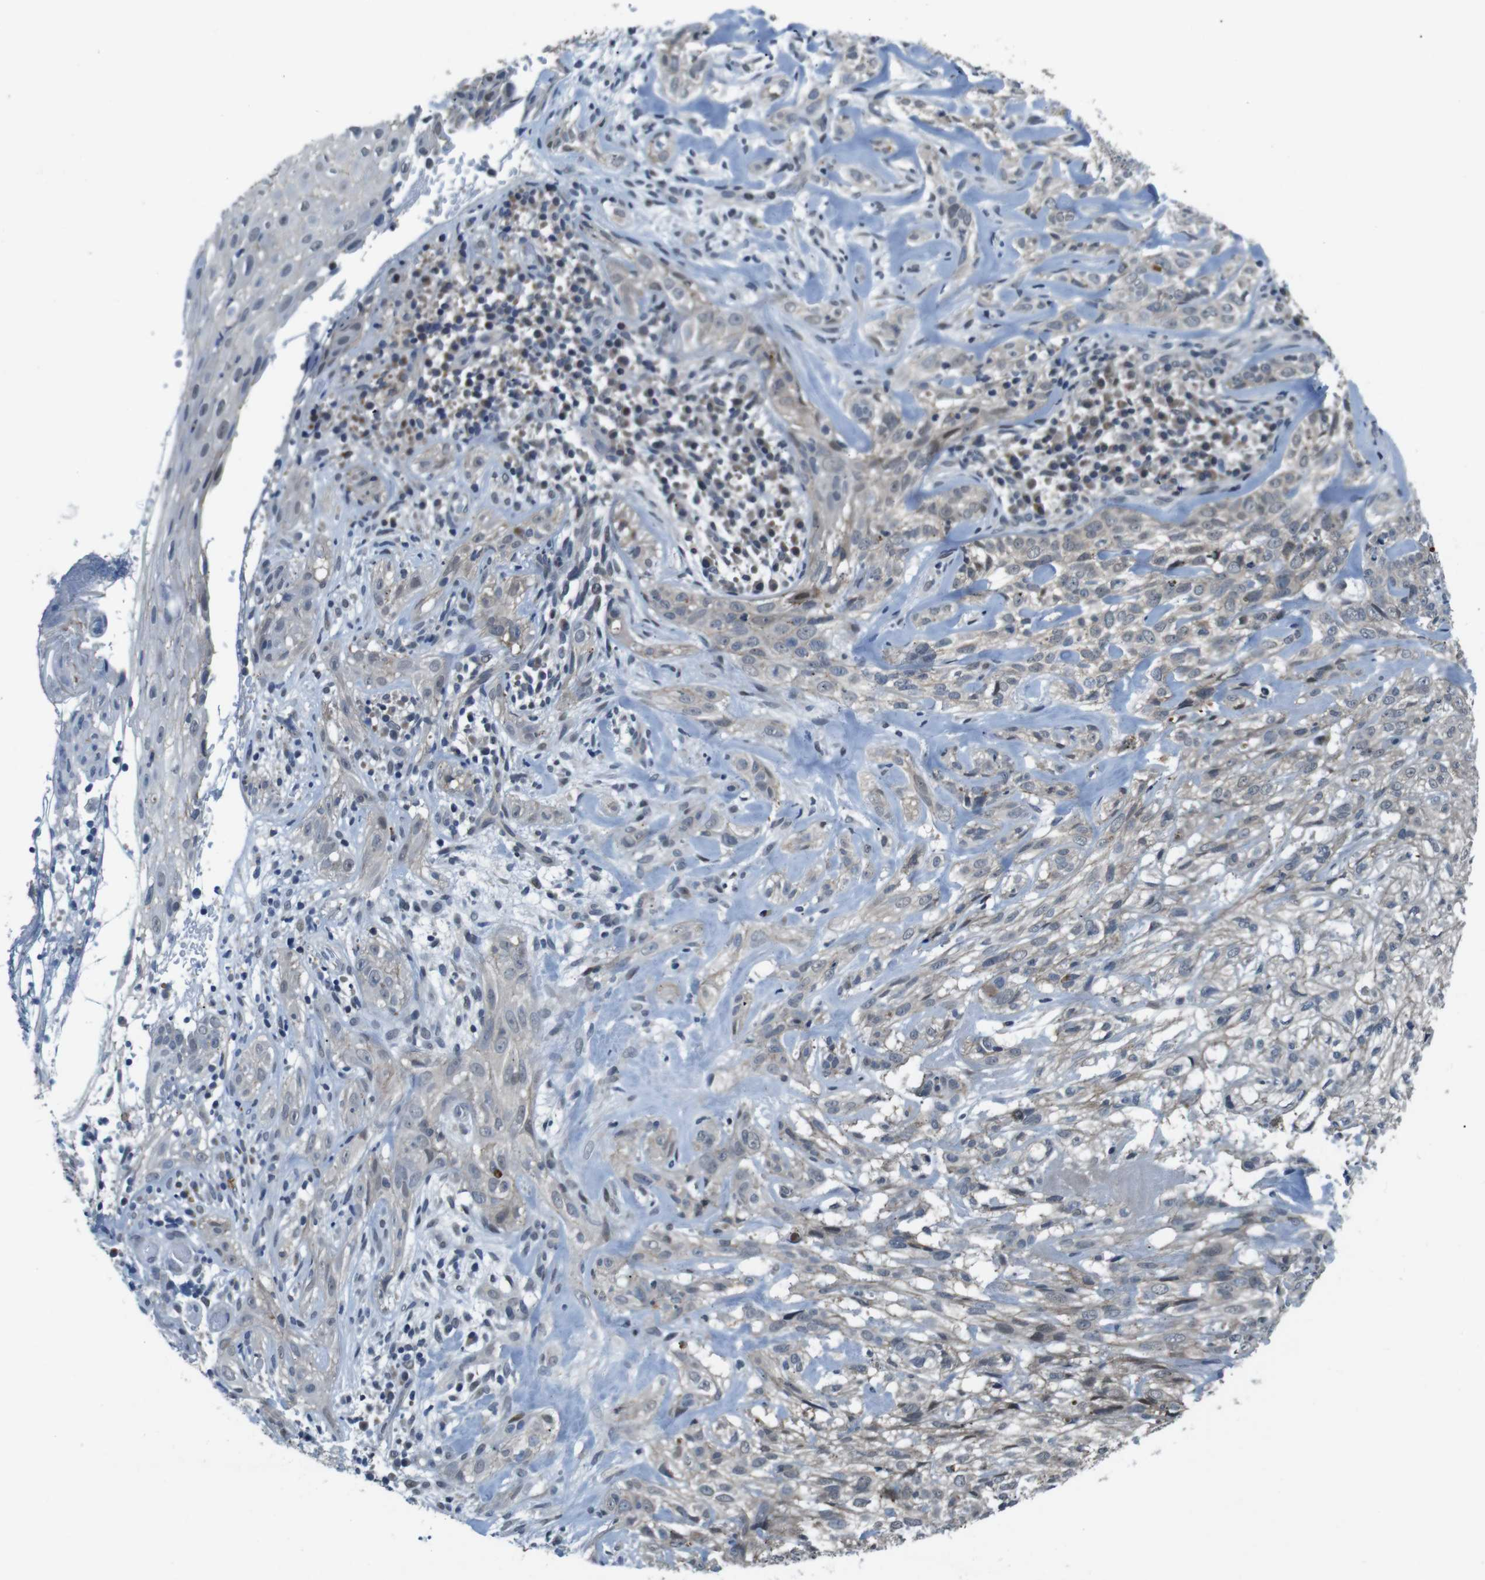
{"staining": {"intensity": "weak", "quantity": "25%-75%", "location": "cytoplasmic/membranous"}, "tissue": "skin cancer", "cell_type": "Tumor cells", "image_type": "cancer", "snomed": [{"axis": "morphology", "description": "Basal cell carcinoma"}, {"axis": "topography", "description": "Skin"}], "caption": "A micrograph showing weak cytoplasmic/membranous positivity in approximately 25%-75% of tumor cells in skin basal cell carcinoma, as visualized by brown immunohistochemical staining.", "gene": "LRP5", "patient": {"sex": "male", "age": 72}}